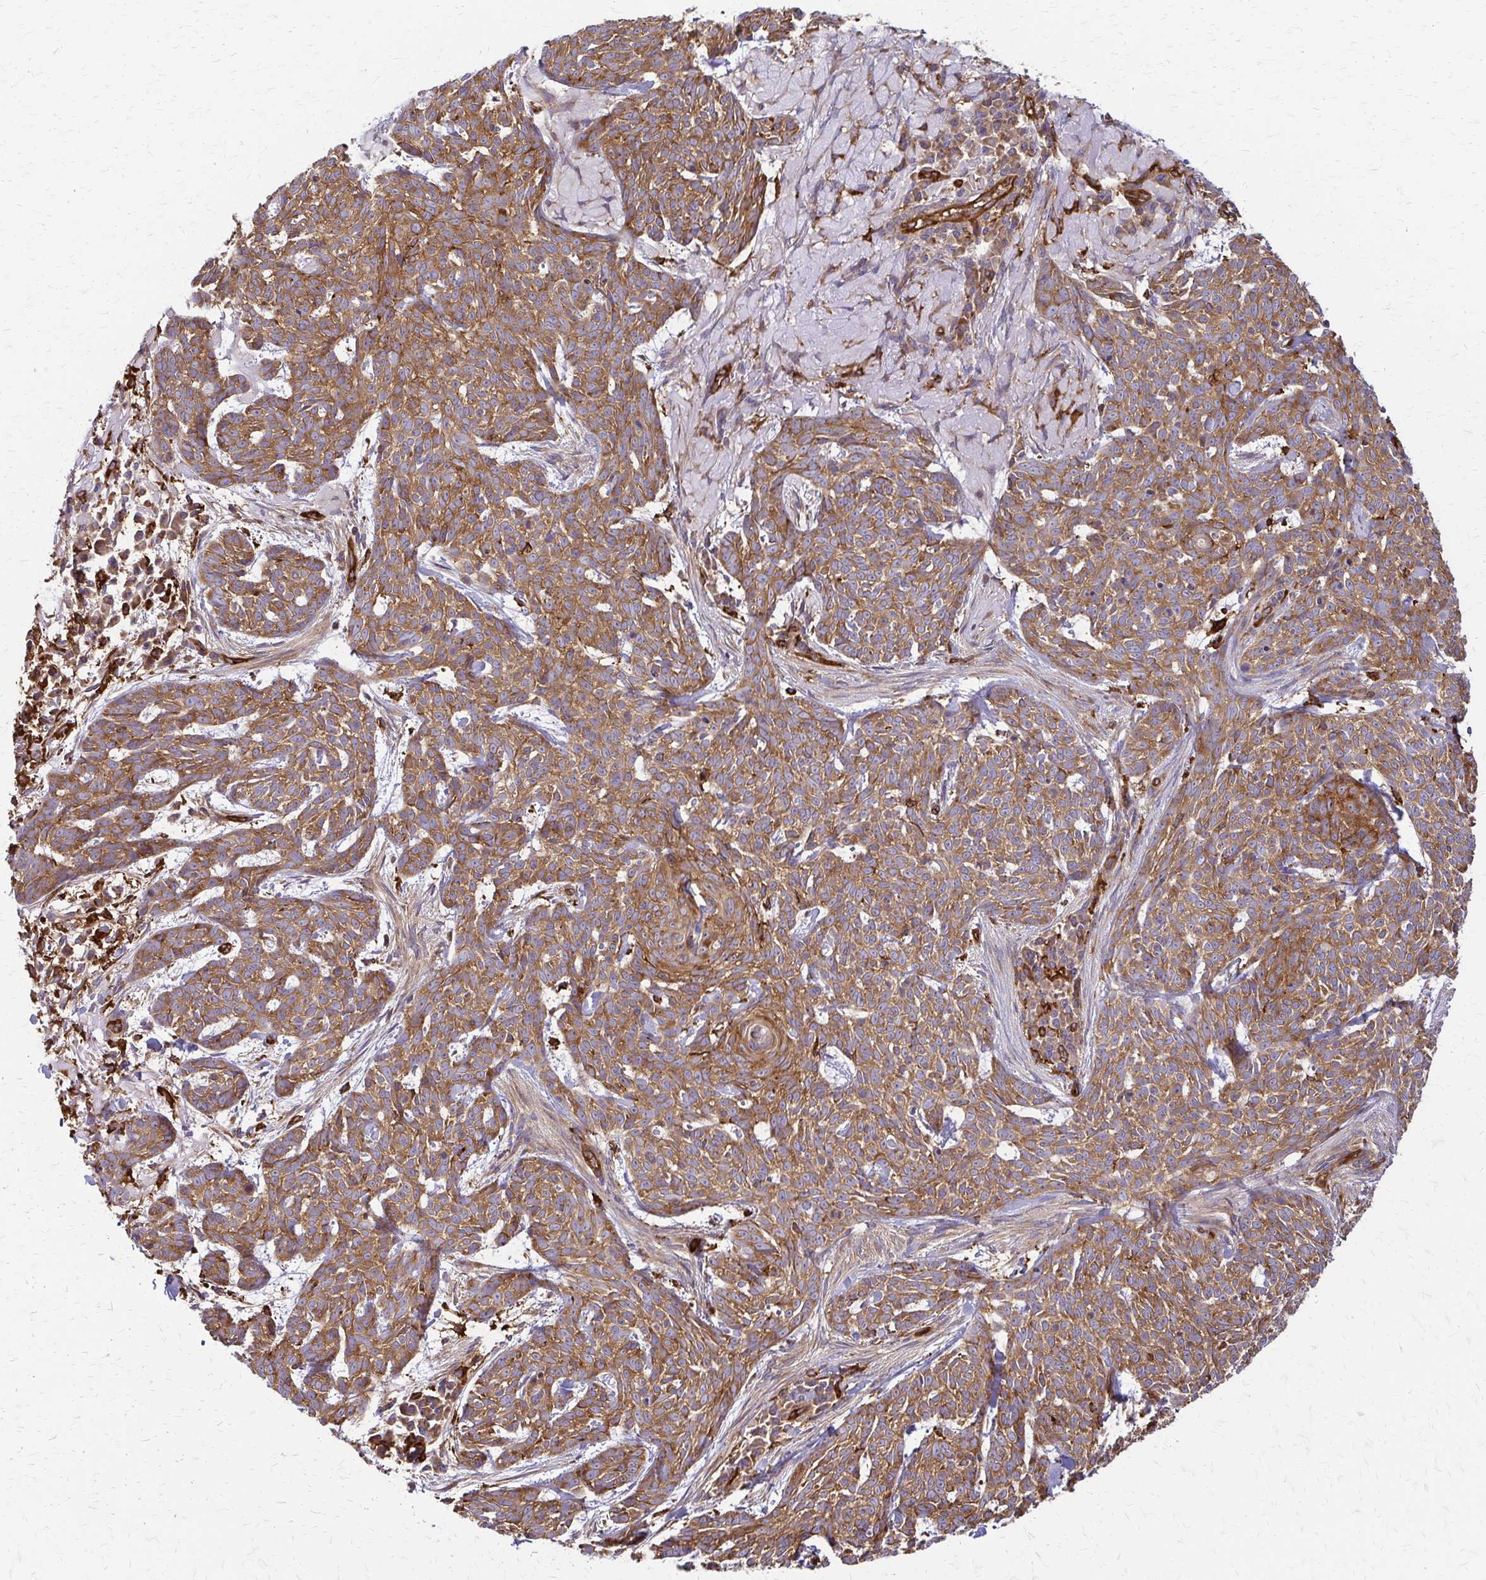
{"staining": {"intensity": "moderate", "quantity": ">75%", "location": "cytoplasmic/membranous"}, "tissue": "skin cancer", "cell_type": "Tumor cells", "image_type": "cancer", "snomed": [{"axis": "morphology", "description": "Basal cell carcinoma"}, {"axis": "topography", "description": "Skin"}], "caption": "Immunohistochemical staining of human basal cell carcinoma (skin) exhibits medium levels of moderate cytoplasmic/membranous protein positivity in about >75% of tumor cells.", "gene": "WASF2", "patient": {"sex": "female", "age": 93}}